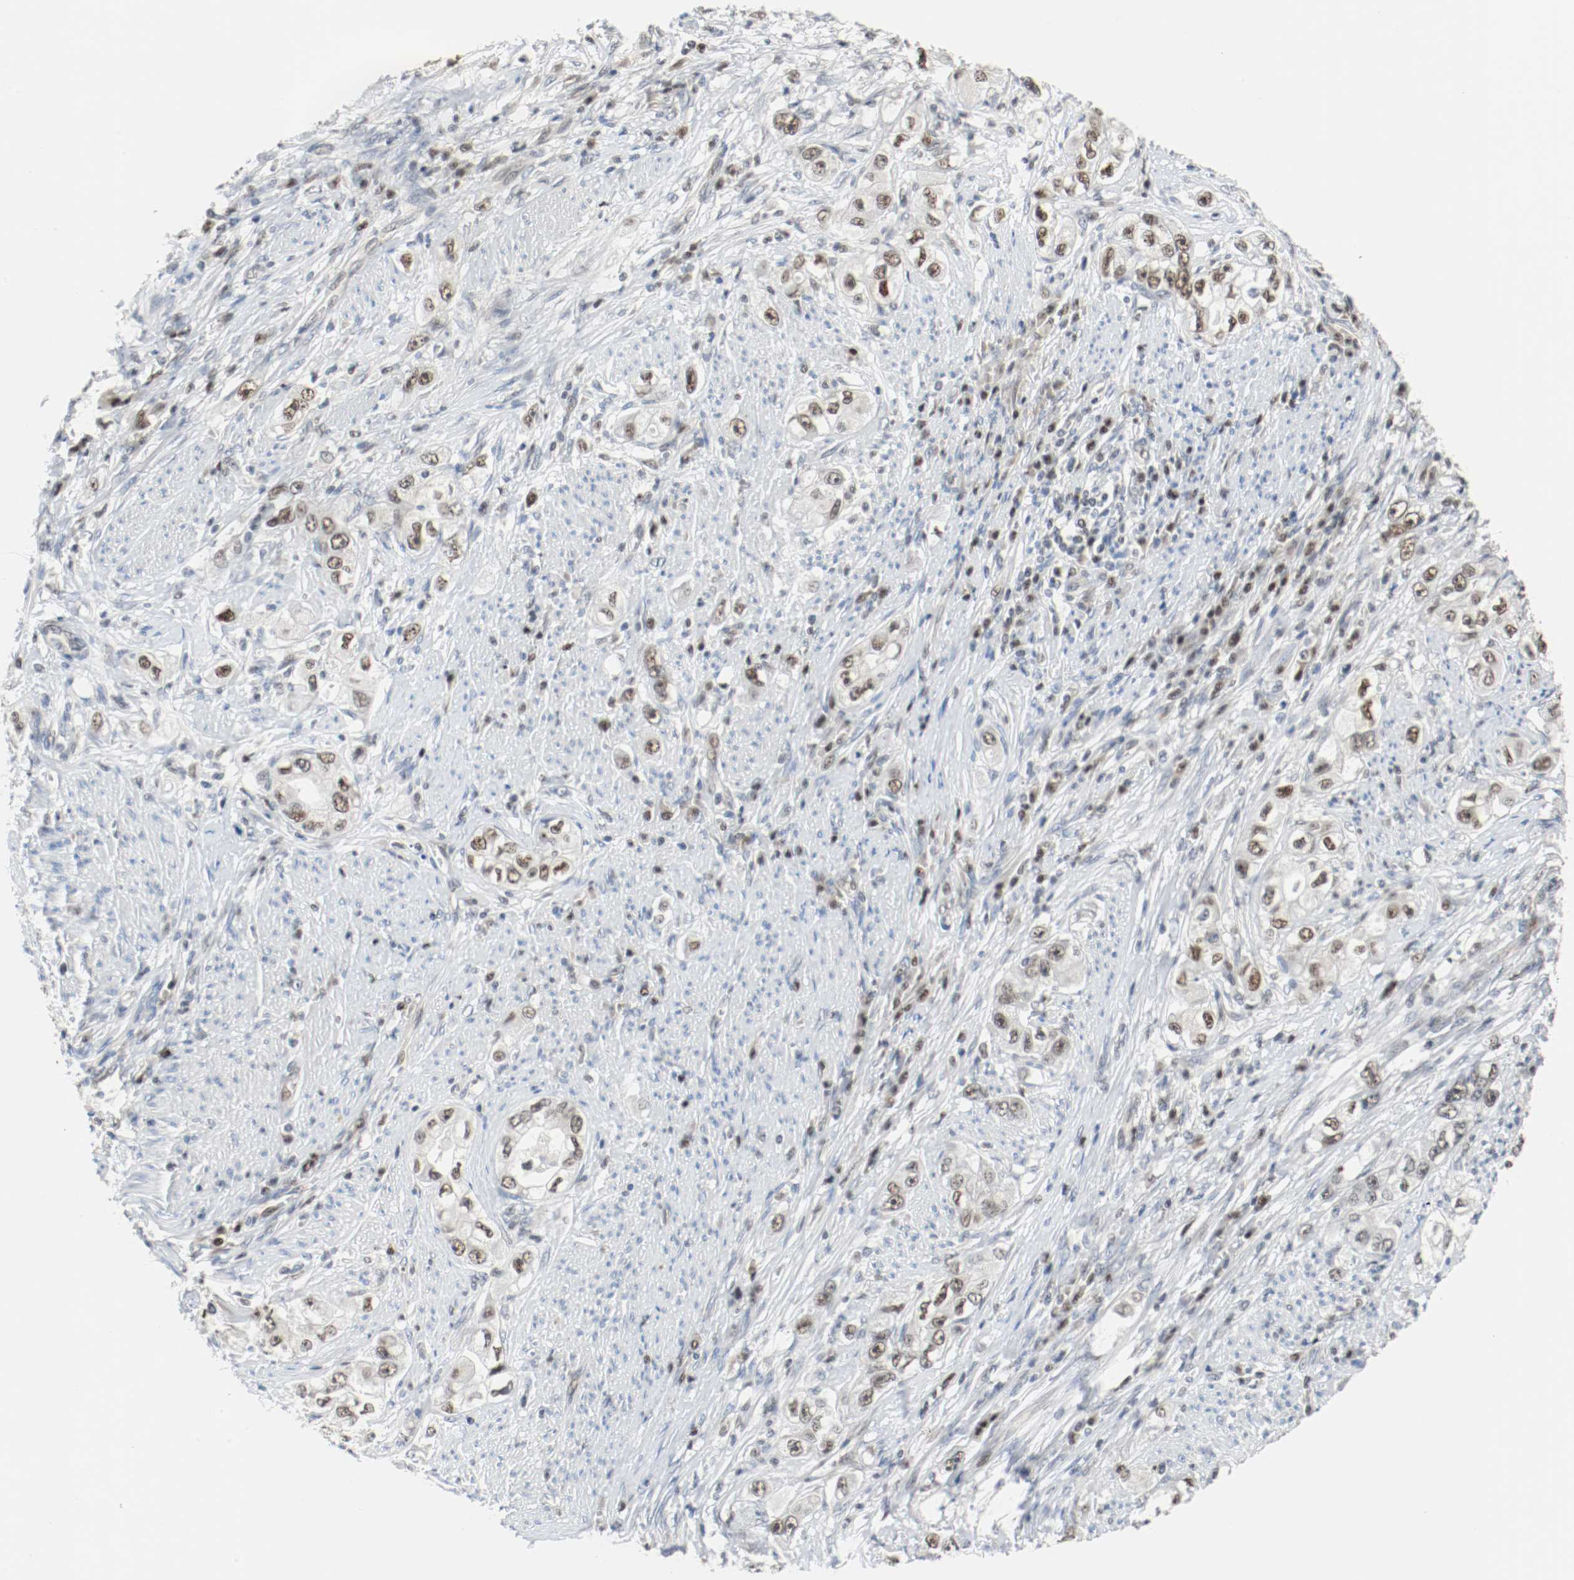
{"staining": {"intensity": "weak", "quantity": "25%-75%", "location": "nuclear"}, "tissue": "stomach cancer", "cell_type": "Tumor cells", "image_type": "cancer", "snomed": [{"axis": "morphology", "description": "Adenocarcinoma, NOS"}, {"axis": "topography", "description": "Stomach, lower"}], "caption": "A low amount of weak nuclear positivity is present in approximately 25%-75% of tumor cells in stomach cancer tissue. Using DAB (3,3'-diaminobenzidine) (brown) and hematoxylin (blue) stains, captured at high magnification using brightfield microscopy.", "gene": "ASH1L", "patient": {"sex": "female", "age": 93}}